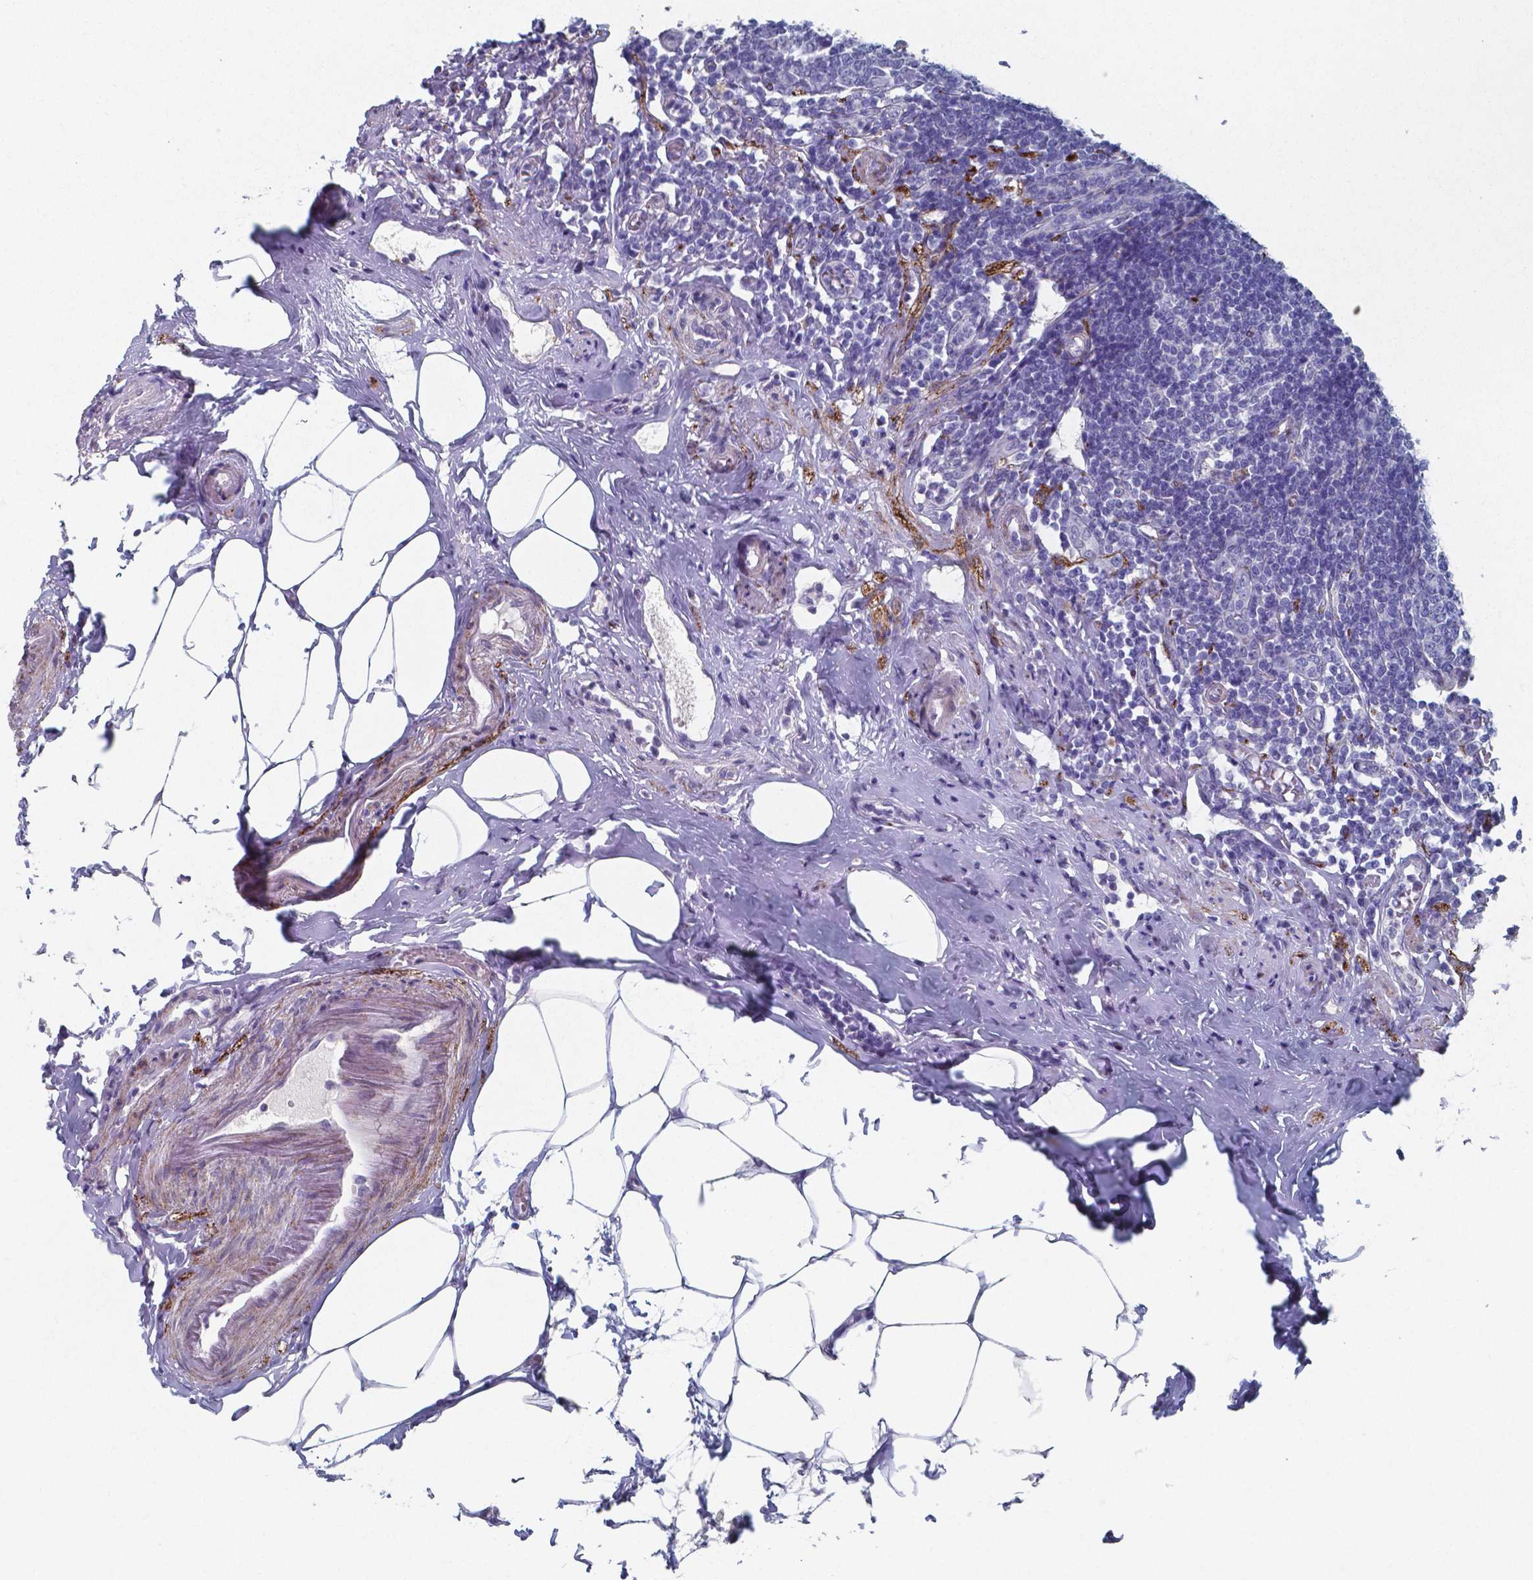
{"staining": {"intensity": "negative", "quantity": "none", "location": "none"}, "tissue": "appendix", "cell_type": "Glandular cells", "image_type": "normal", "snomed": [{"axis": "morphology", "description": "Normal tissue, NOS"}, {"axis": "morphology", "description": "Carcinoma, endometroid"}, {"axis": "topography", "description": "Appendix"}, {"axis": "topography", "description": "Colon"}], "caption": "Glandular cells are negative for brown protein staining in unremarkable appendix. (Immunohistochemistry, brightfield microscopy, high magnification).", "gene": "PLA2R1", "patient": {"sex": "female", "age": 60}}